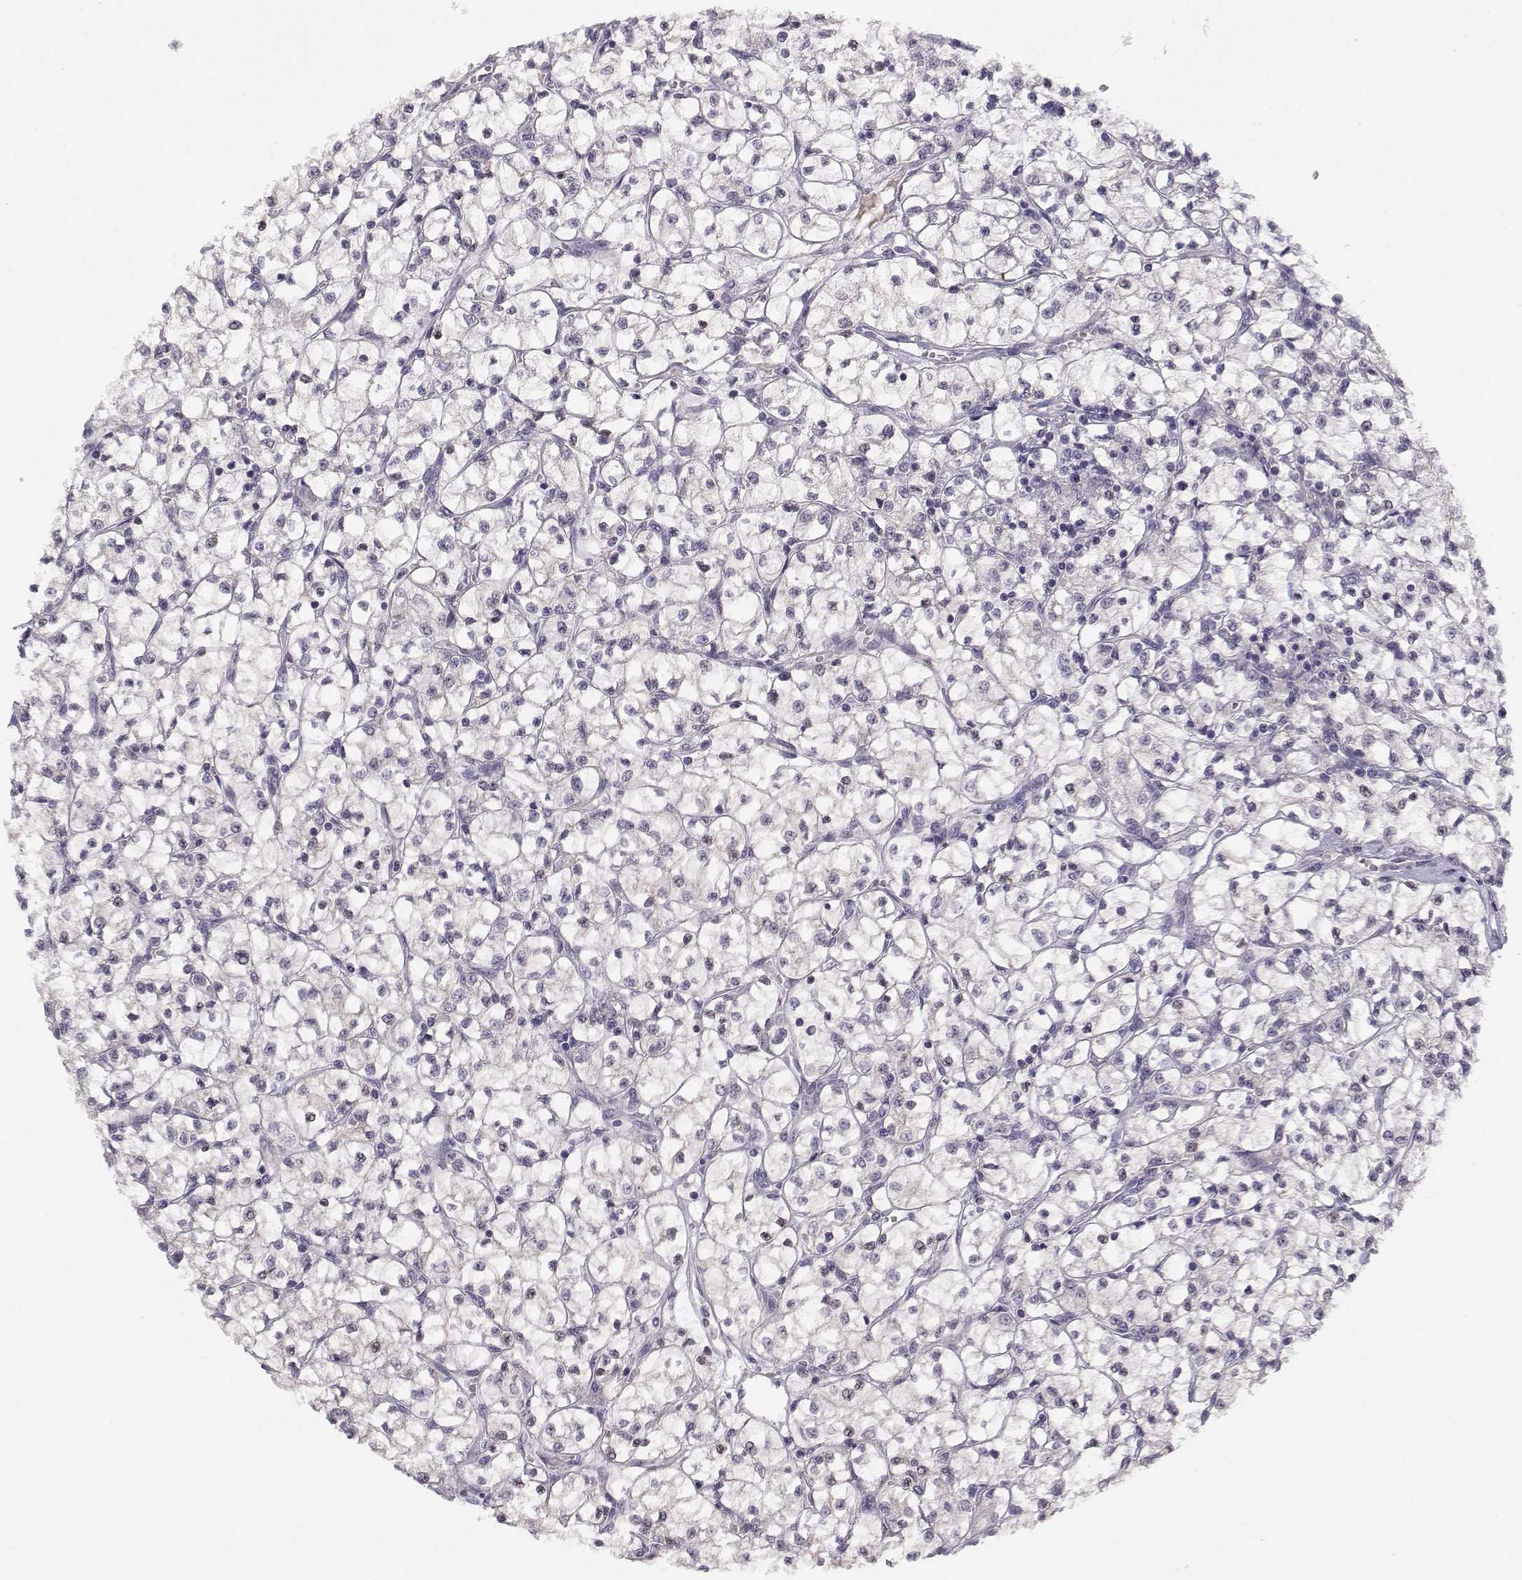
{"staining": {"intensity": "negative", "quantity": "none", "location": "none"}, "tissue": "renal cancer", "cell_type": "Tumor cells", "image_type": "cancer", "snomed": [{"axis": "morphology", "description": "Adenocarcinoma, NOS"}, {"axis": "topography", "description": "Kidney"}], "caption": "Immunohistochemistry (IHC) of human renal cancer displays no staining in tumor cells. Brightfield microscopy of IHC stained with DAB (3,3'-diaminobenzidine) (brown) and hematoxylin (blue), captured at high magnification.", "gene": "ACSL6", "patient": {"sex": "female", "age": 64}}